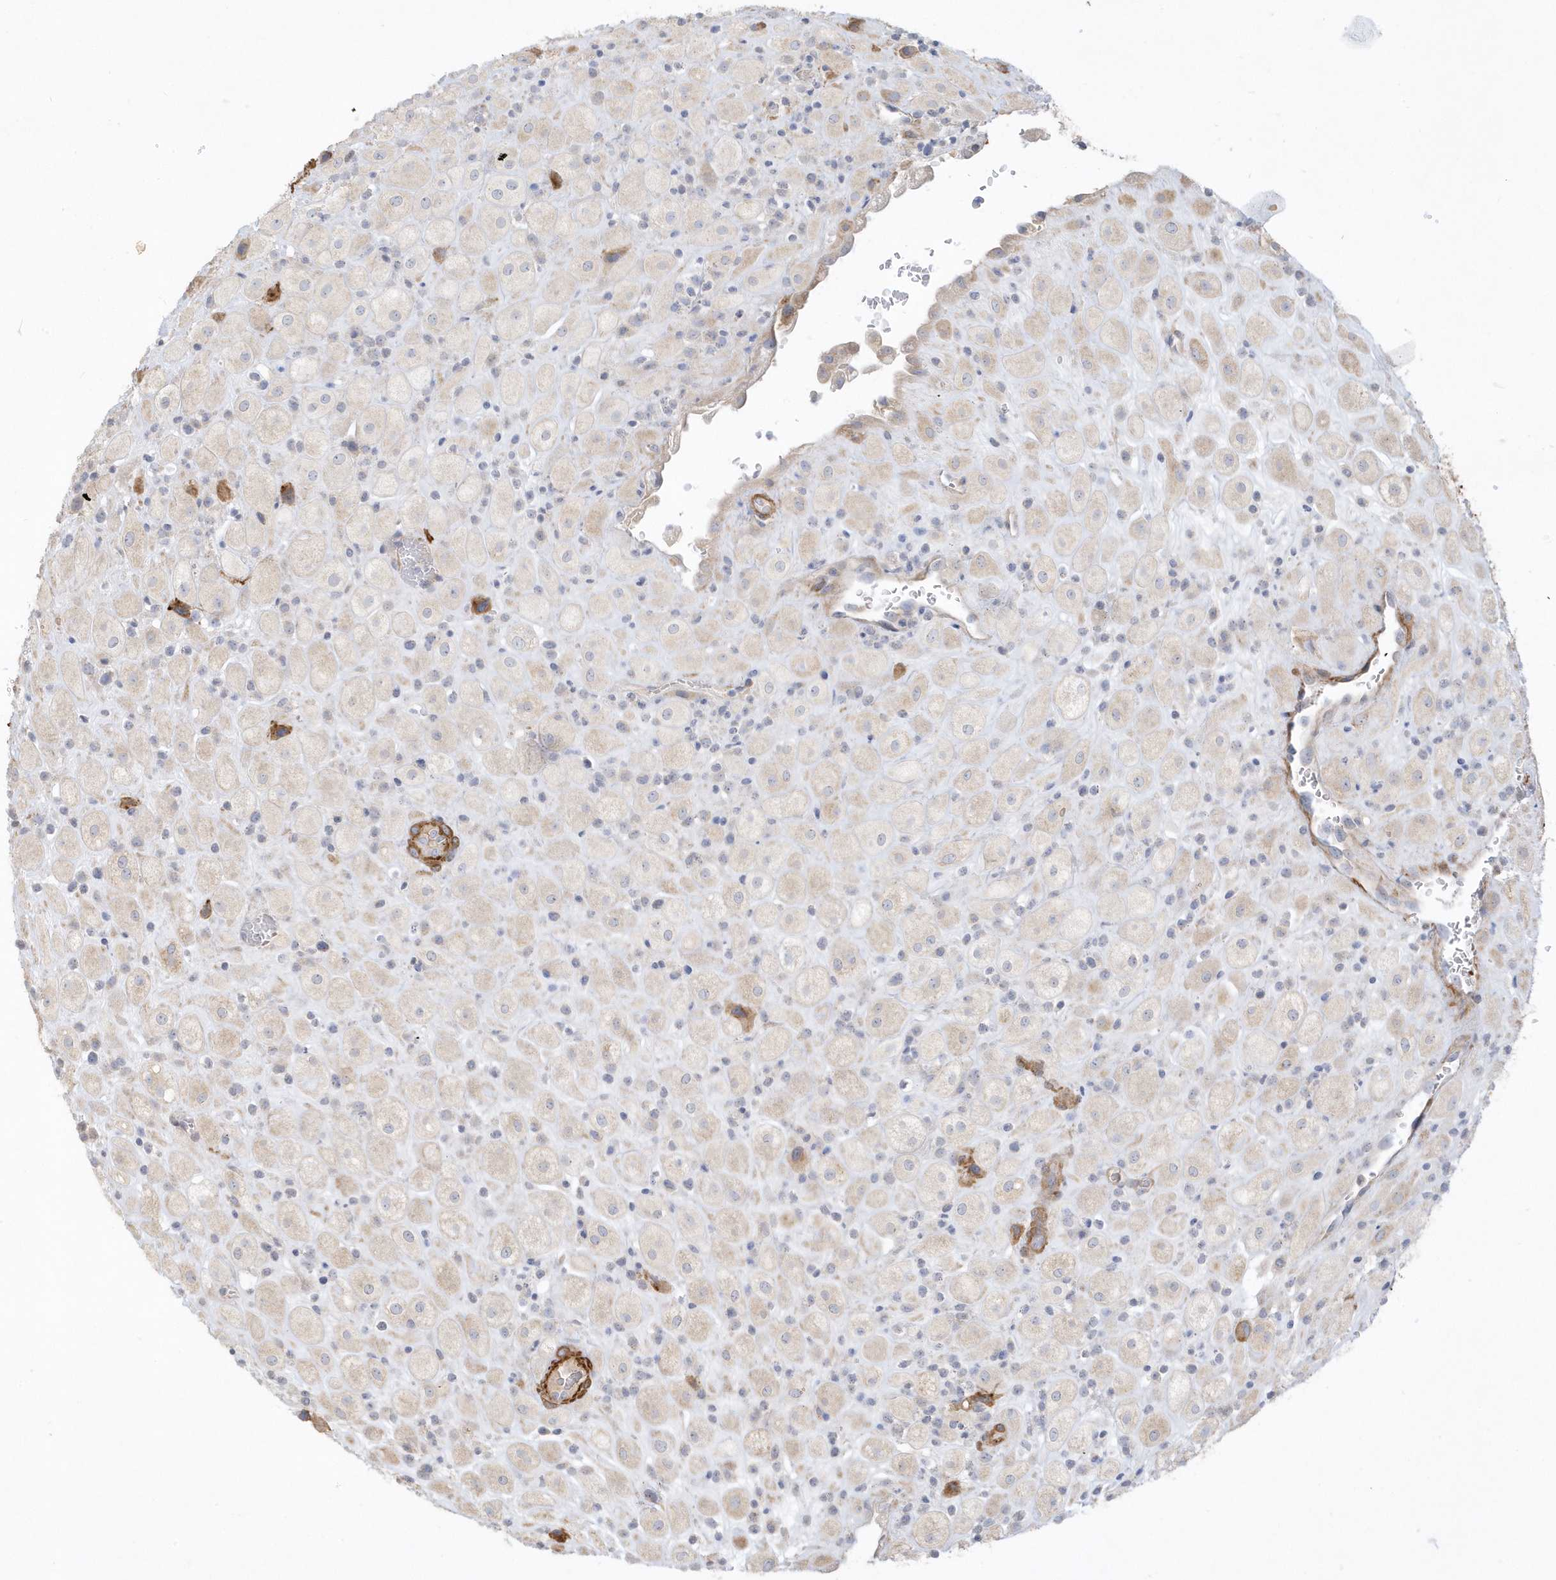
{"staining": {"intensity": "negative", "quantity": "none", "location": "none"}, "tissue": "placenta", "cell_type": "Decidual cells", "image_type": "normal", "snomed": [{"axis": "morphology", "description": "Normal tissue, NOS"}, {"axis": "topography", "description": "Placenta"}], "caption": "The IHC photomicrograph has no significant expression in decidual cells of placenta. Brightfield microscopy of IHC stained with DAB (brown) and hematoxylin (blue), captured at high magnification.", "gene": "THADA", "patient": {"sex": "female", "age": 35}}